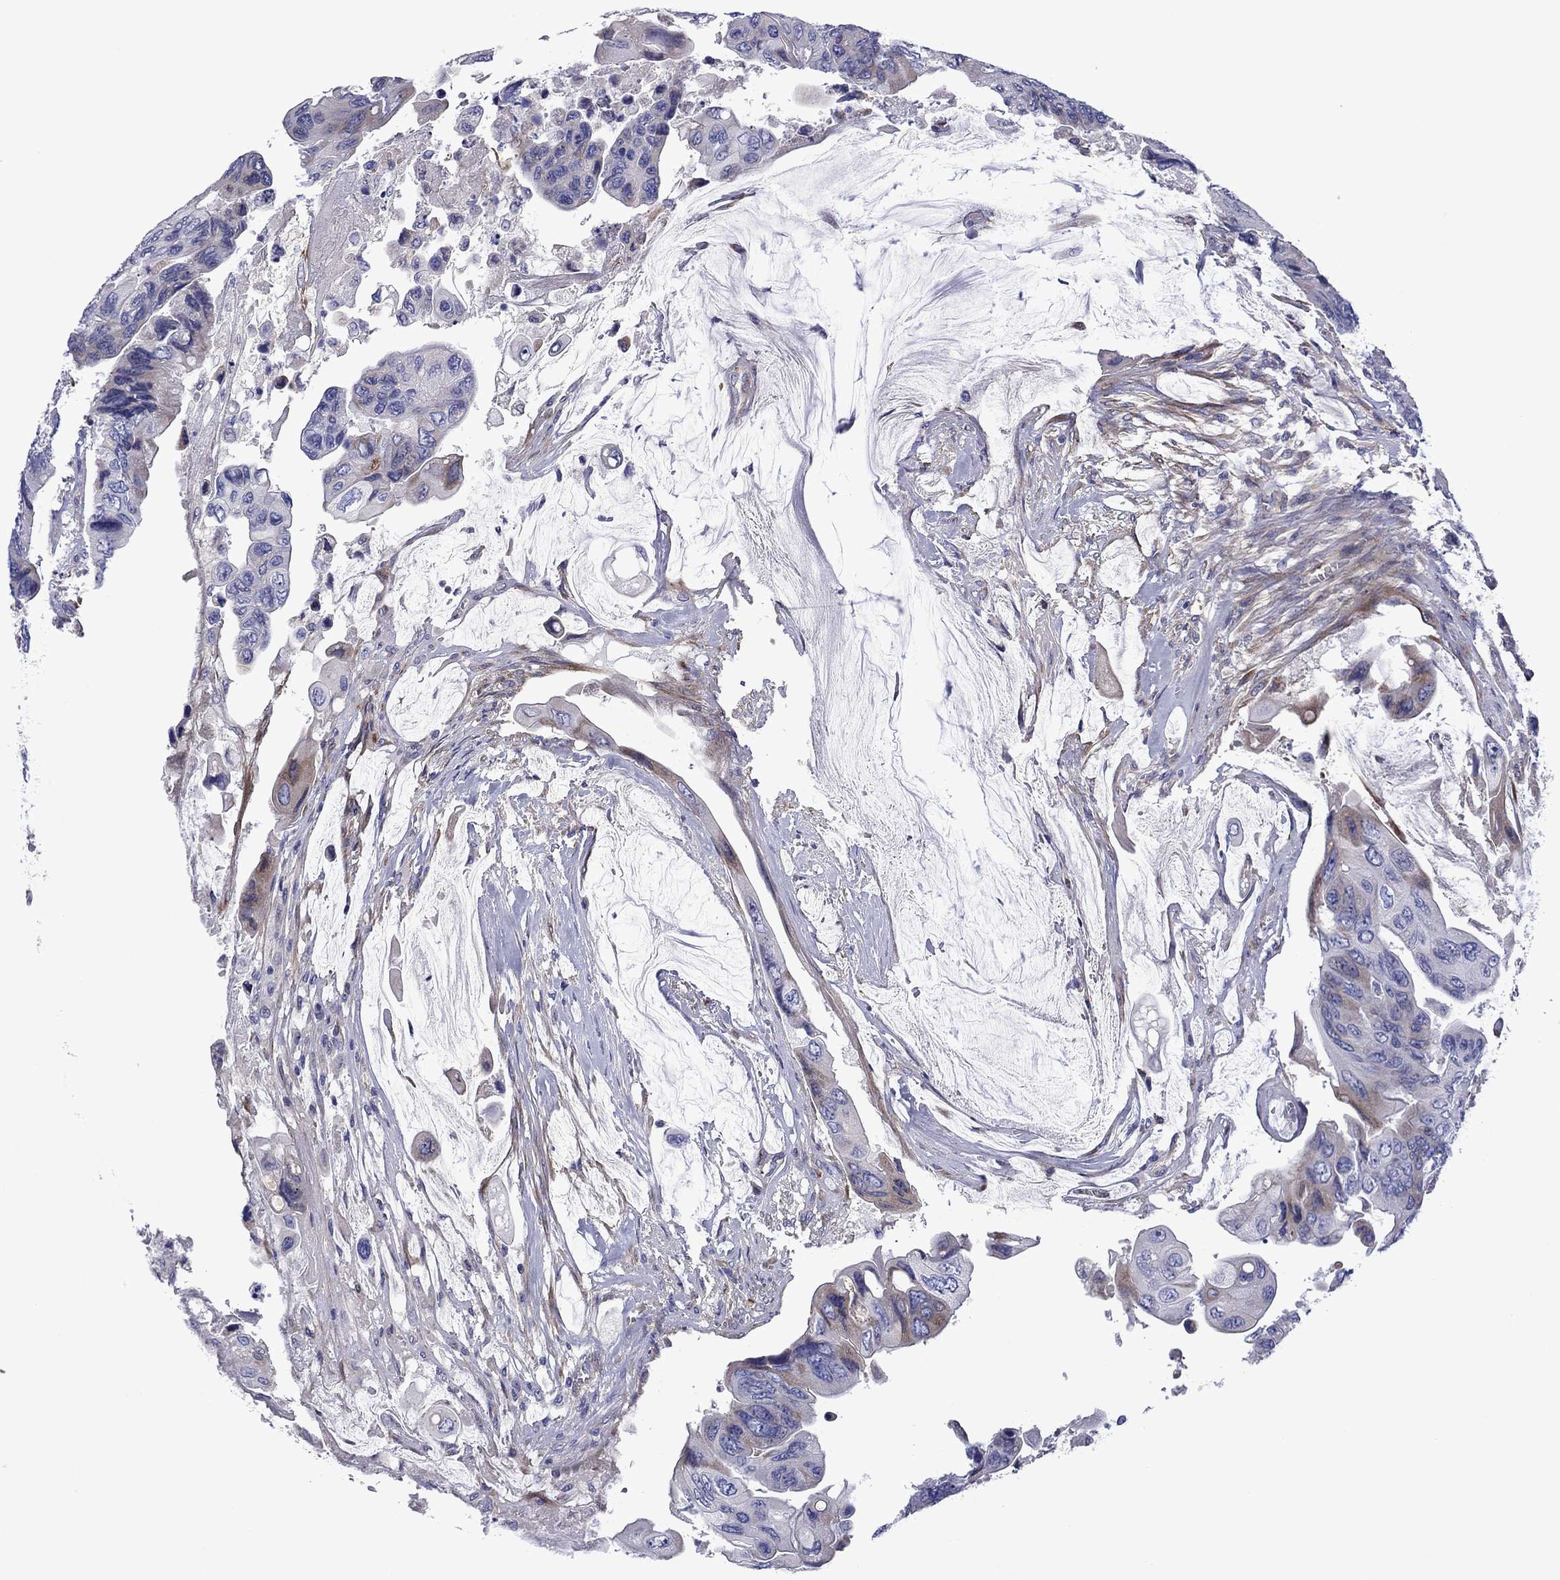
{"staining": {"intensity": "negative", "quantity": "none", "location": "none"}, "tissue": "colorectal cancer", "cell_type": "Tumor cells", "image_type": "cancer", "snomed": [{"axis": "morphology", "description": "Adenocarcinoma, NOS"}, {"axis": "topography", "description": "Rectum"}], "caption": "Tumor cells are negative for brown protein staining in colorectal cancer.", "gene": "HSPG2", "patient": {"sex": "male", "age": 63}}